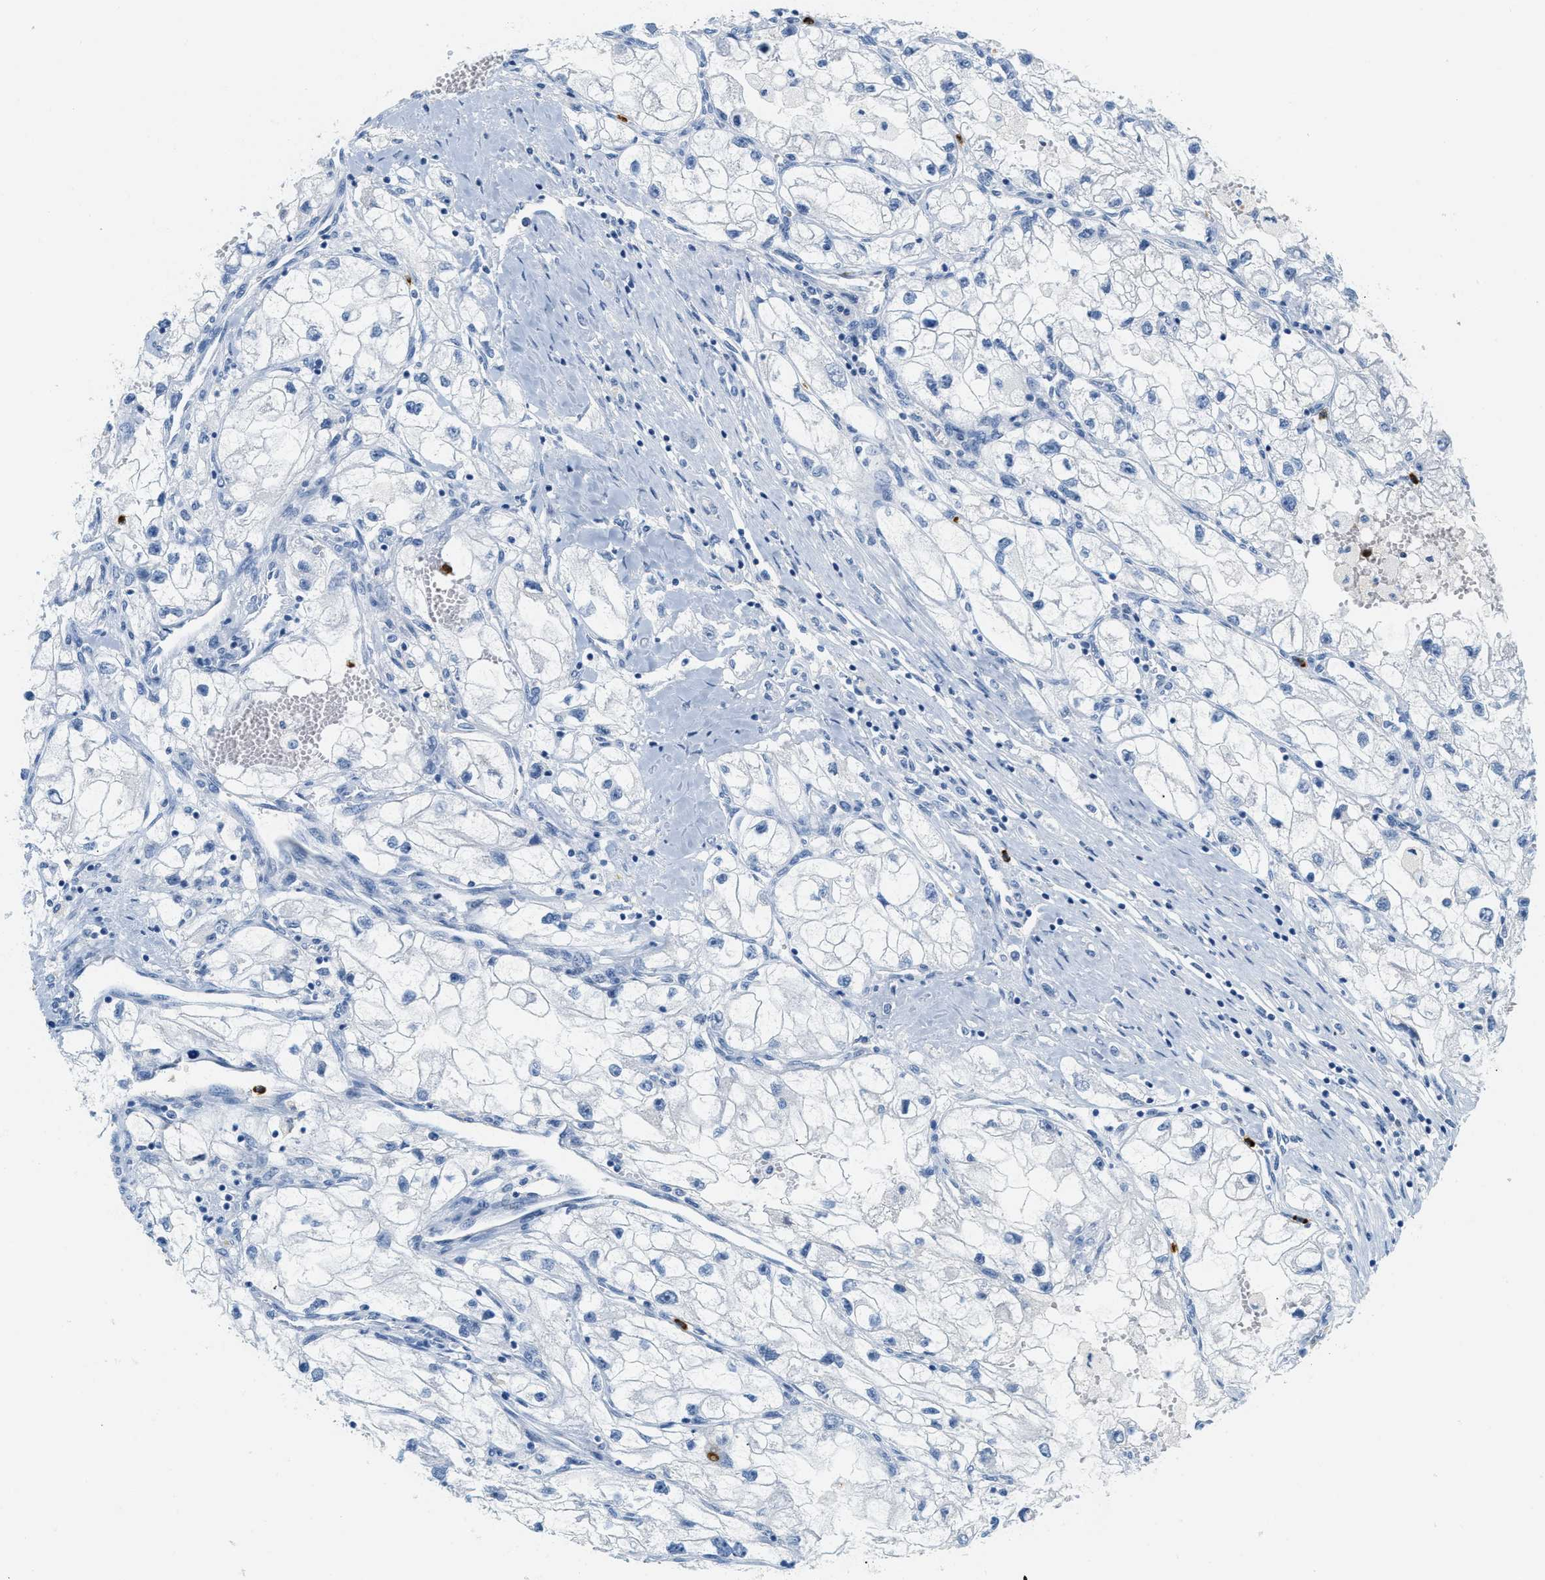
{"staining": {"intensity": "negative", "quantity": "none", "location": "none"}, "tissue": "renal cancer", "cell_type": "Tumor cells", "image_type": "cancer", "snomed": [{"axis": "morphology", "description": "Adenocarcinoma, NOS"}, {"axis": "topography", "description": "Kidney"}], "caption": "Tumor cells show no significant positivity in renal cancer. (DAB immunohistochemistry with hematoxylin counter stain).", "gene": "LCN2", "patient": {"sex": "female", "age": 70}}